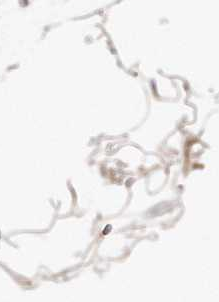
{"staining": {"intensity": "weak", "quantity": "<25%", "location": "nuclear"}, "tissue": "adipose tissue", "cell_type": "Adipocytes", "image_type": "normal", "snomed": [{"axis": "morphology", "description": "Normal tissue, NOS"}, {"axis": "topography", "description": "Breast"}], "caption": "Protein analysis of unremarkable adipose tissue shows no significant positivity in adipocytes. The staining was performed using DAB (3,3'-diaminobenzidine) to visualize the protein expression in brown, while the nuclei were stained in blue with hematoxylin (Magnification: 20x).", "gene": "CASZ1", "patient": {"sex": "female", "age": 23}}